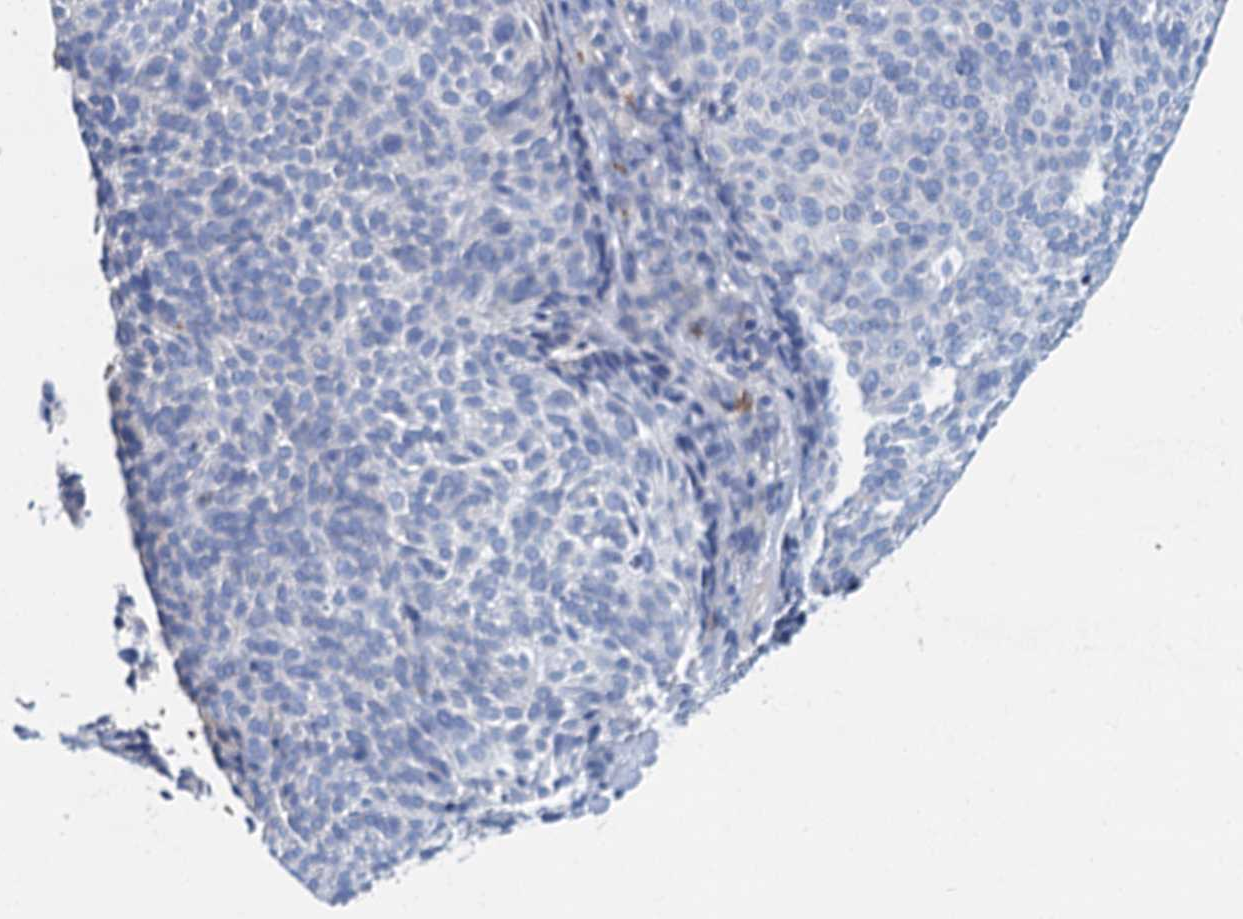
{"staining": {"intensity": "negative", "quantity": "none", "location": "none"}, "tissue": "skin cancer", "cell_type": "Tumor cells", "image_type": "cancer", "snomed": [{"axis": "morphology", "description": "Basal cell carcinoma"}, {"axis": "topography", "description": "Skin"}], "caption": "Immunohistochemistry (IHC) of skin cancer shows no positivity in tumor cells.", "gene": "ATG2A", "patient": {"sex": "male", "age": 85}}